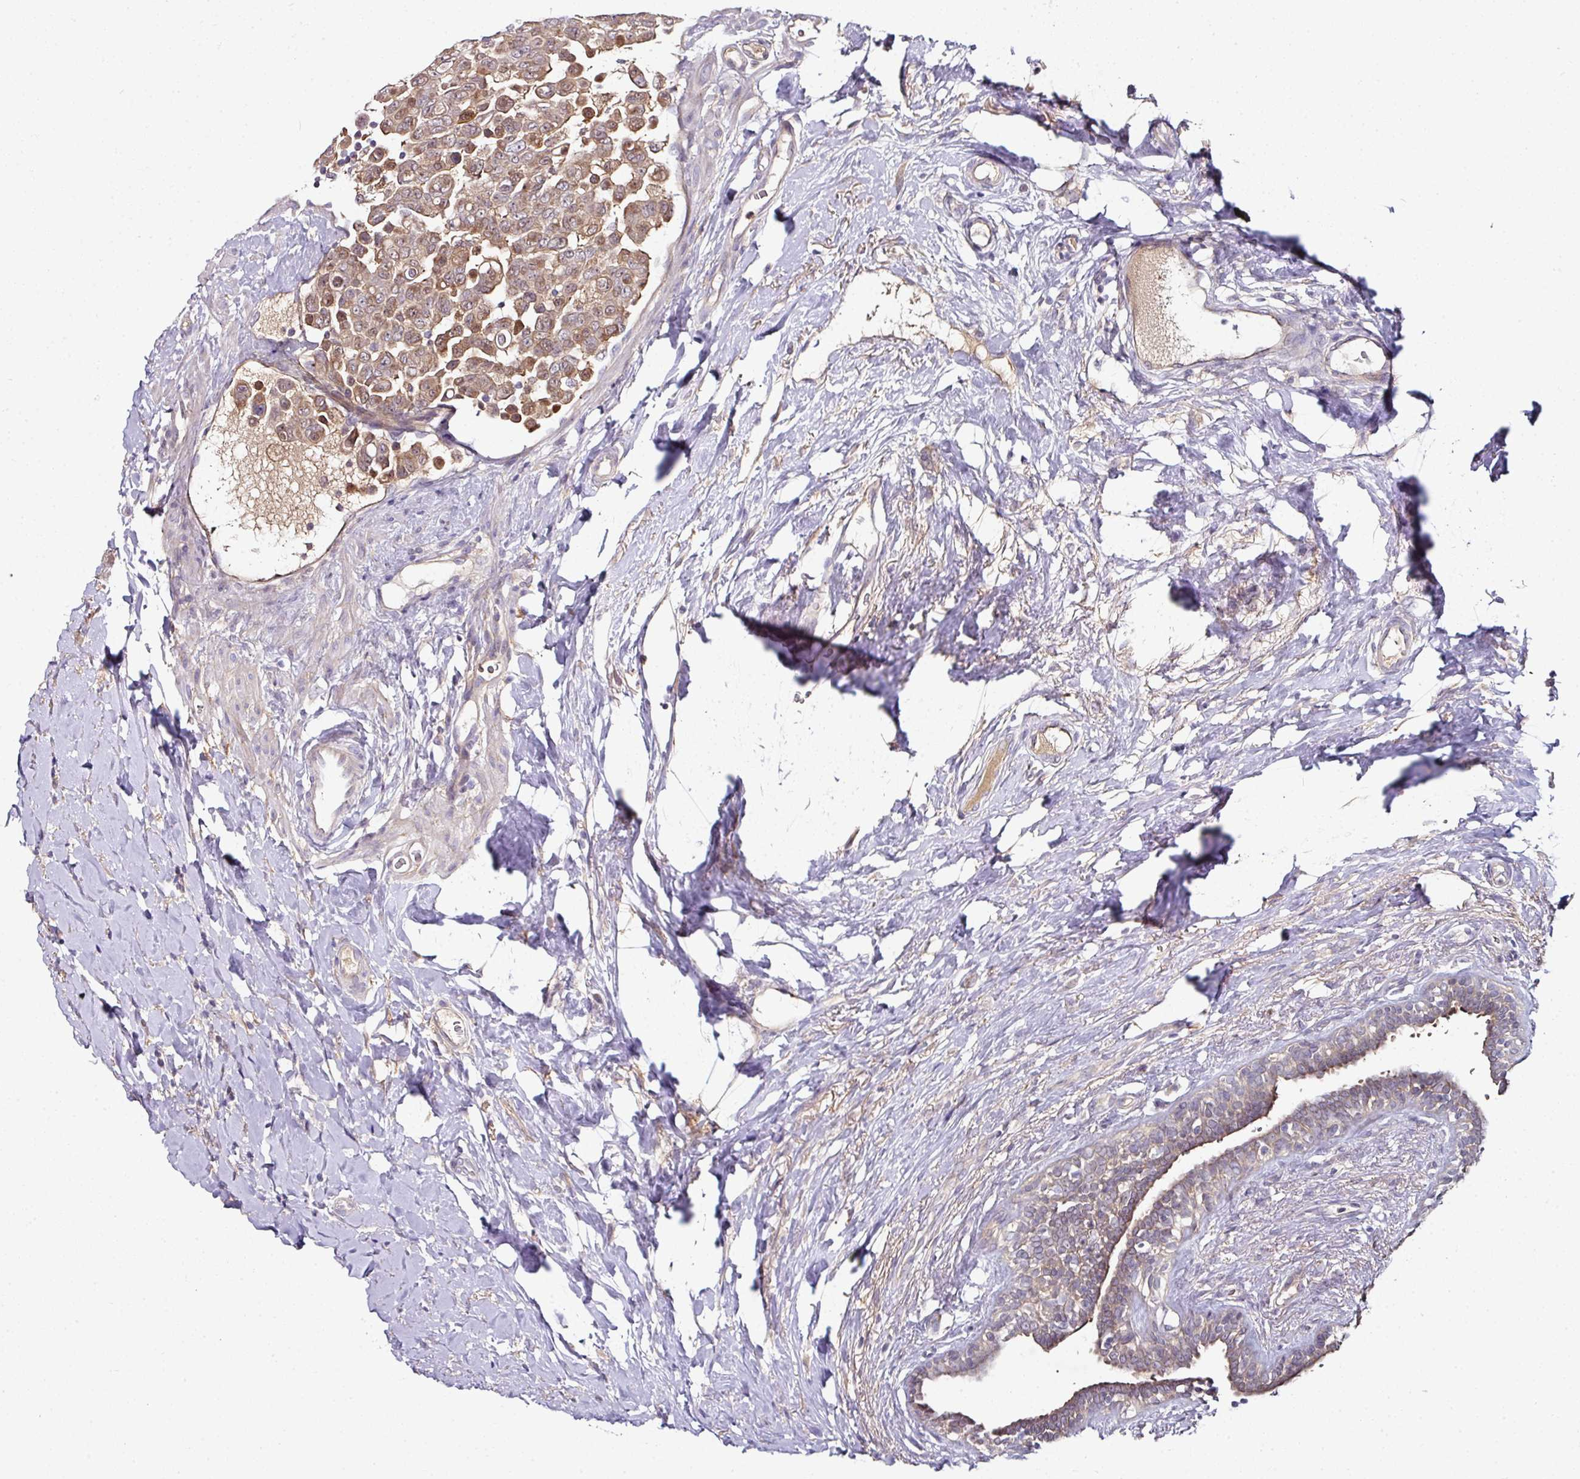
{"staining": {"intensity": "moderate", "quantity": ">75%", "location": "cytoplasmic/membranous"}, "tissue": "breast cancer", "cell_type": "Tumor cells", "image_type": "cancer", "snomed": [{"axis": "morphology", "description": "Duct carcinoma"}, {"axis": "topography", "description": "Breast"}], "caption": "Human breast infiltrating ductal carcinoma stained for a protein (brown) exhibits moderate cytoplasmic/membranous positive expression in about >75% of tumor cells.", "gene": "CTDSP2", "patient": {"sex": "female", "age": 40}}